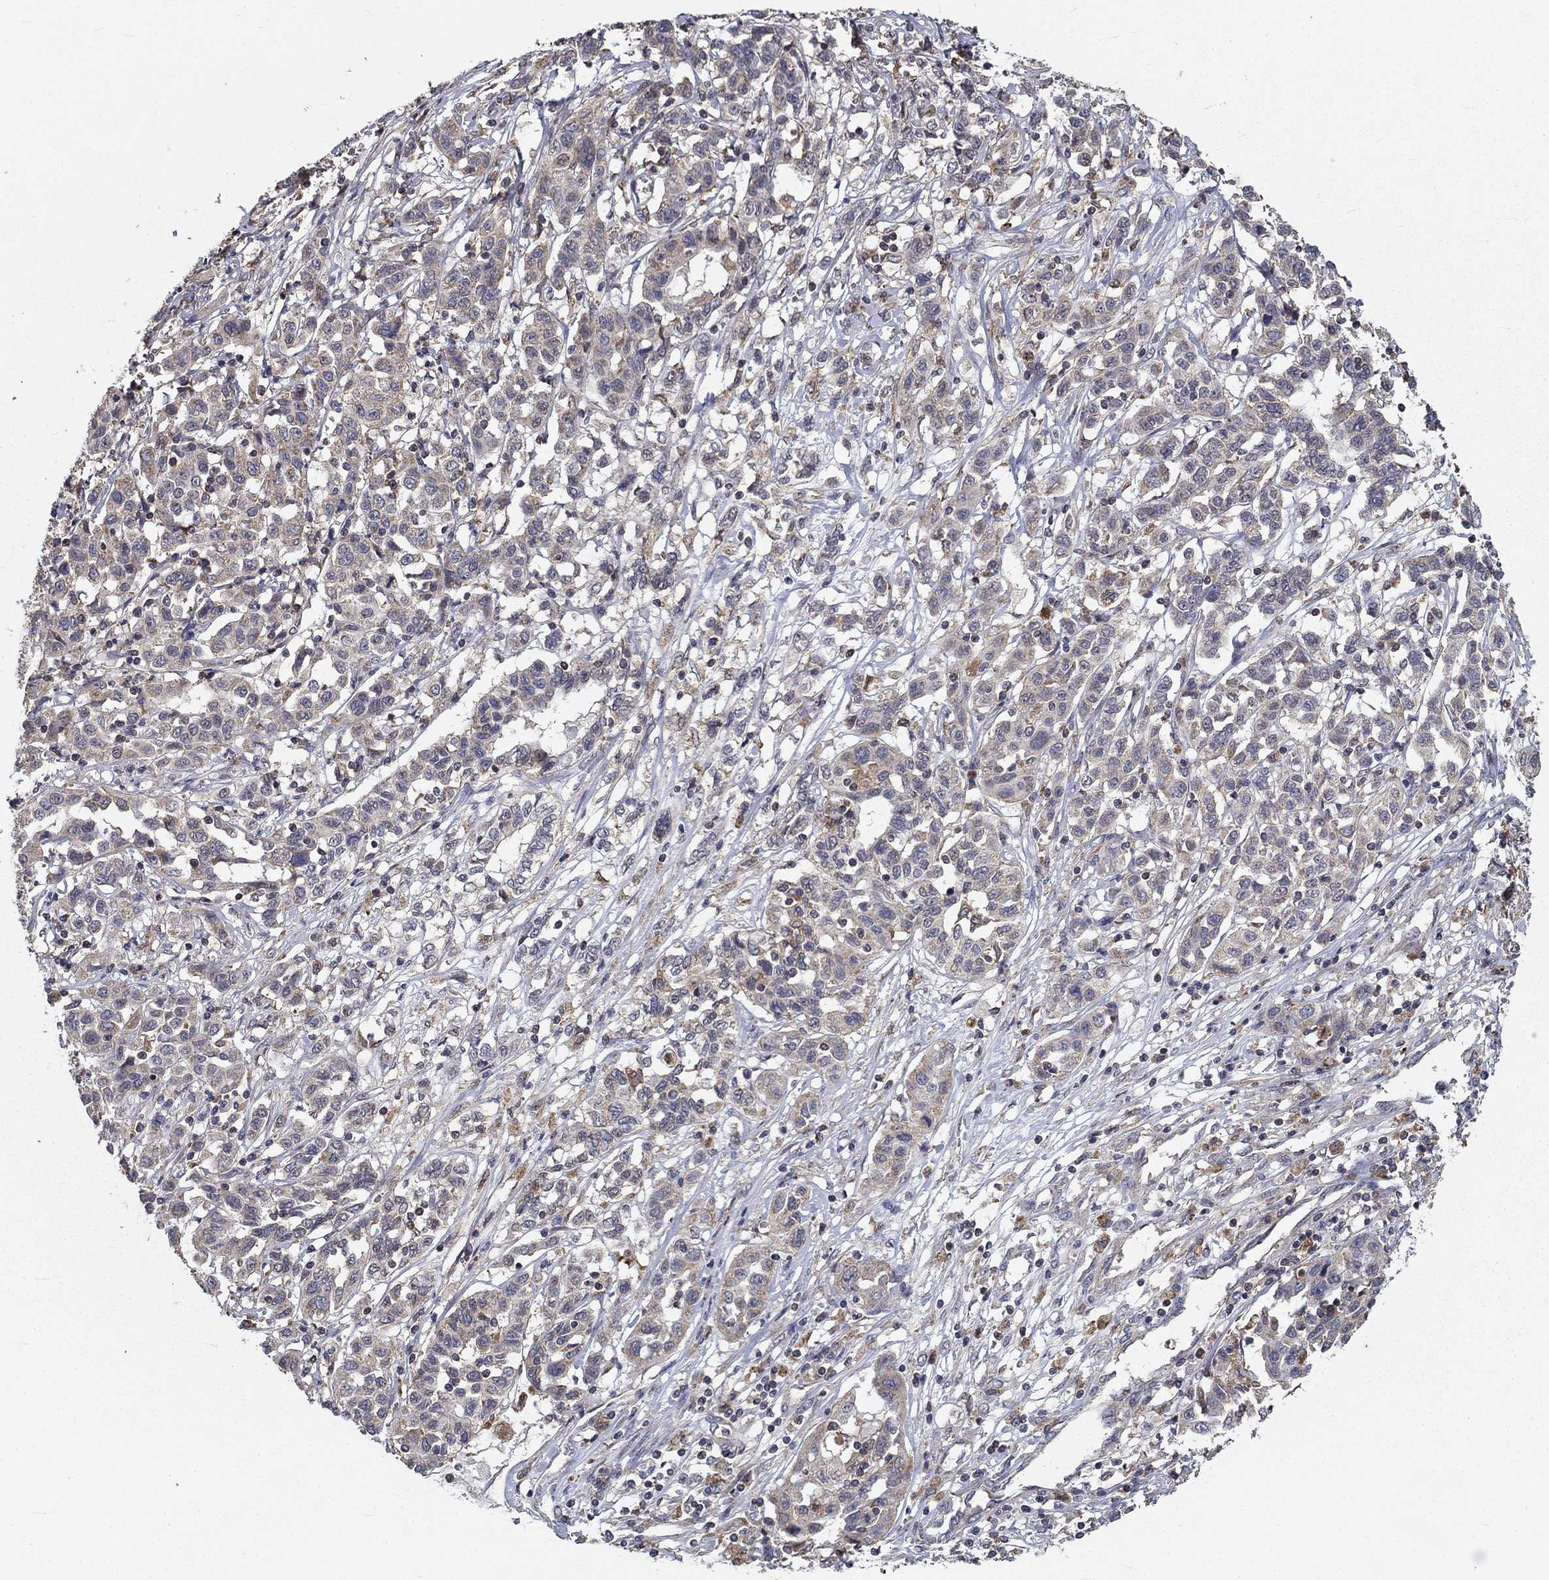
{"staining": {"intensity": "negative", "quantity": "none", "location": "none"}, "tissue": "liver cancer", "cell_type": "Tumor cells", "image_type": "cancer", "snomed": [{"axis": "morphology", "description": "Adenocarcinoma, NOS"}, {"axis": "morphology", "description": "Cholangiocarcinoma"}, {"axis": "topography", "description": "Liver"}], "caption": "The immunohistochemistry (IHC) photomicrograph has no significant staining in tumor cells of liver cholangiocarcinoma tissue. The staining was performed using DAB (3,3'-diaminobenzidine) to visualize the protein expression in brown, while the nuclei were stained in blue with hematoxylin (Magnification: 20x).", "gene": "ALDH4A1", "patient": {"sex": "male", "age": 64}}